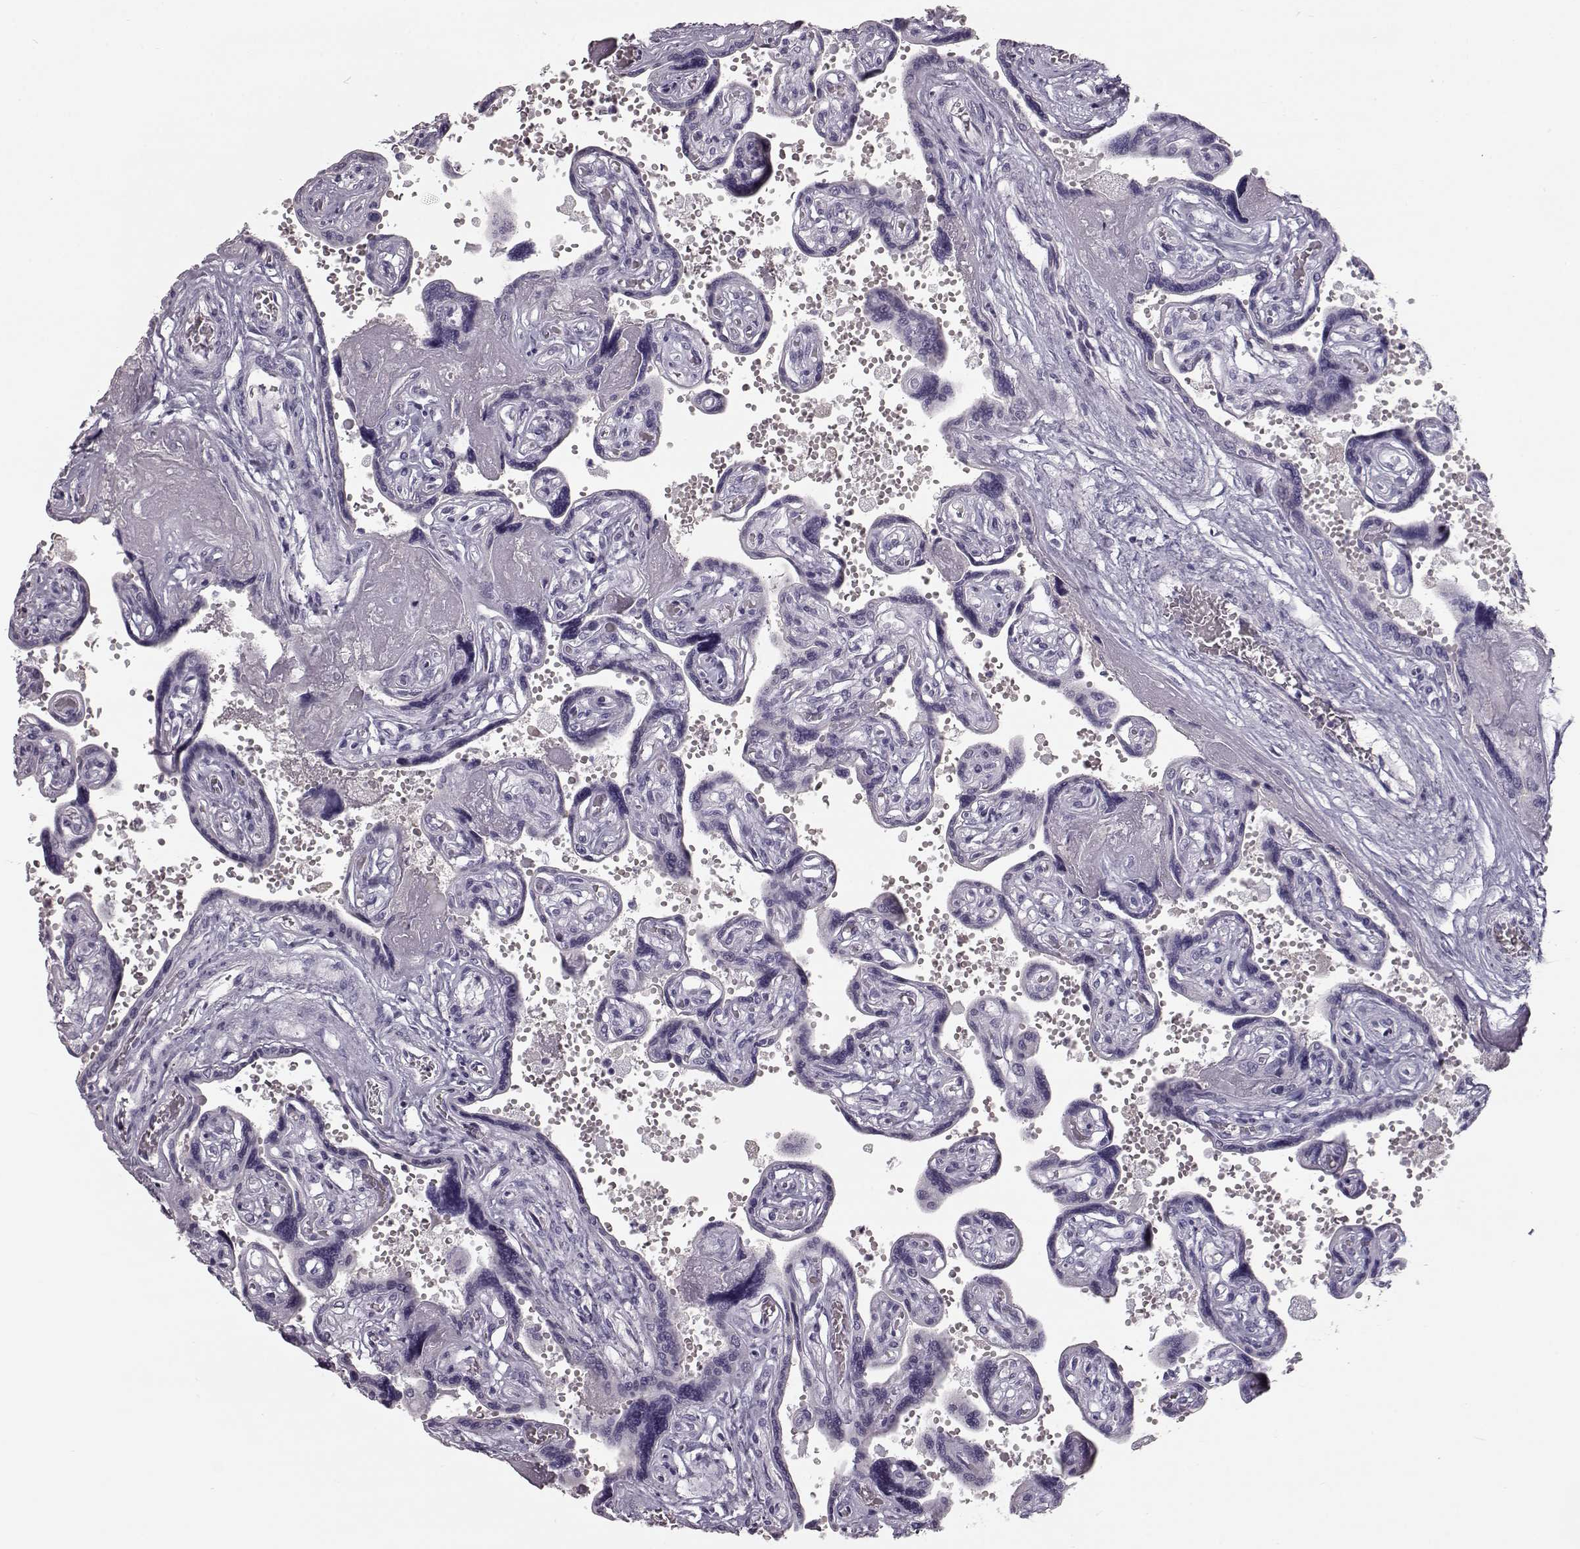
{"staining": {"intensity": "negative", "quantity": "none", "location": "none"}, "tissue": "placenta", "cell_type": "Decidual cells", "image_type": "normal", "snomed": [{"axis": "morphology", "description": "Normal tissue, NOS"}, {"axis": "topography", "description": "Placenta"}], "caption": "This is an IHC histopathology image of benign human placenta. There is no positivity in decidual cells.", "gene": "CCL19", "patient": {"sex": "female", "age": 32}}